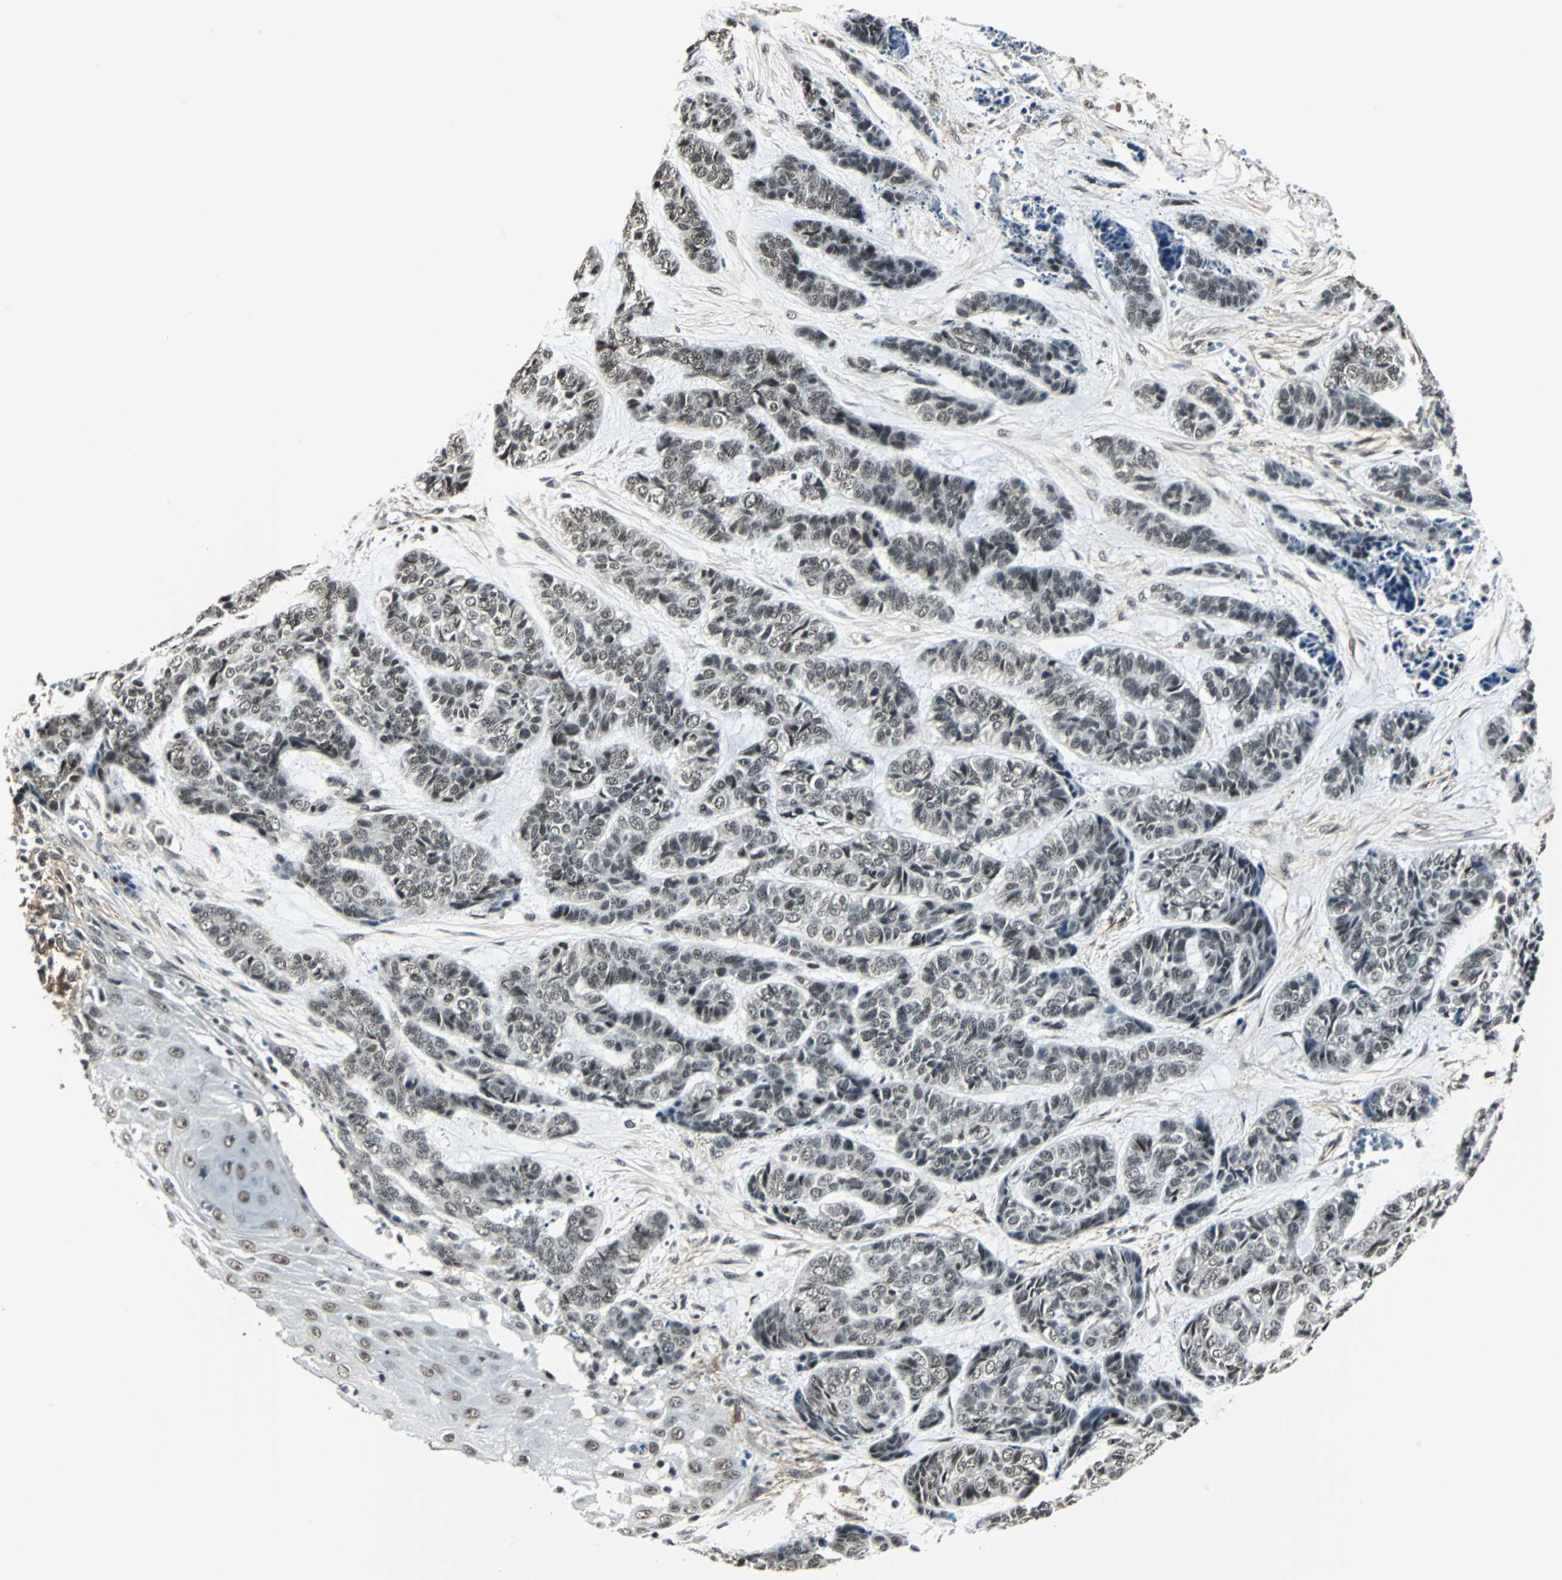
{"staining": {"intensity": "weak", "quantity": "25%-75%", "location": "nuclear"}, "tissue": "skin cancer", "cell_type": "Tumor cells", "image_type": "cancer", "snomed": [{"axis": "morphology", "description": "Basal cell carcinoma"}, {"axis": "topography", "description": "Skin"}], "caption": "This is a photomicrograph of immunohistochemistry (IHC) staining of skin cancer, which shows weak staining in the nuclear of tumor cells.", "gene": "MKX", "patient": {"sex": "female", "age": 64}}